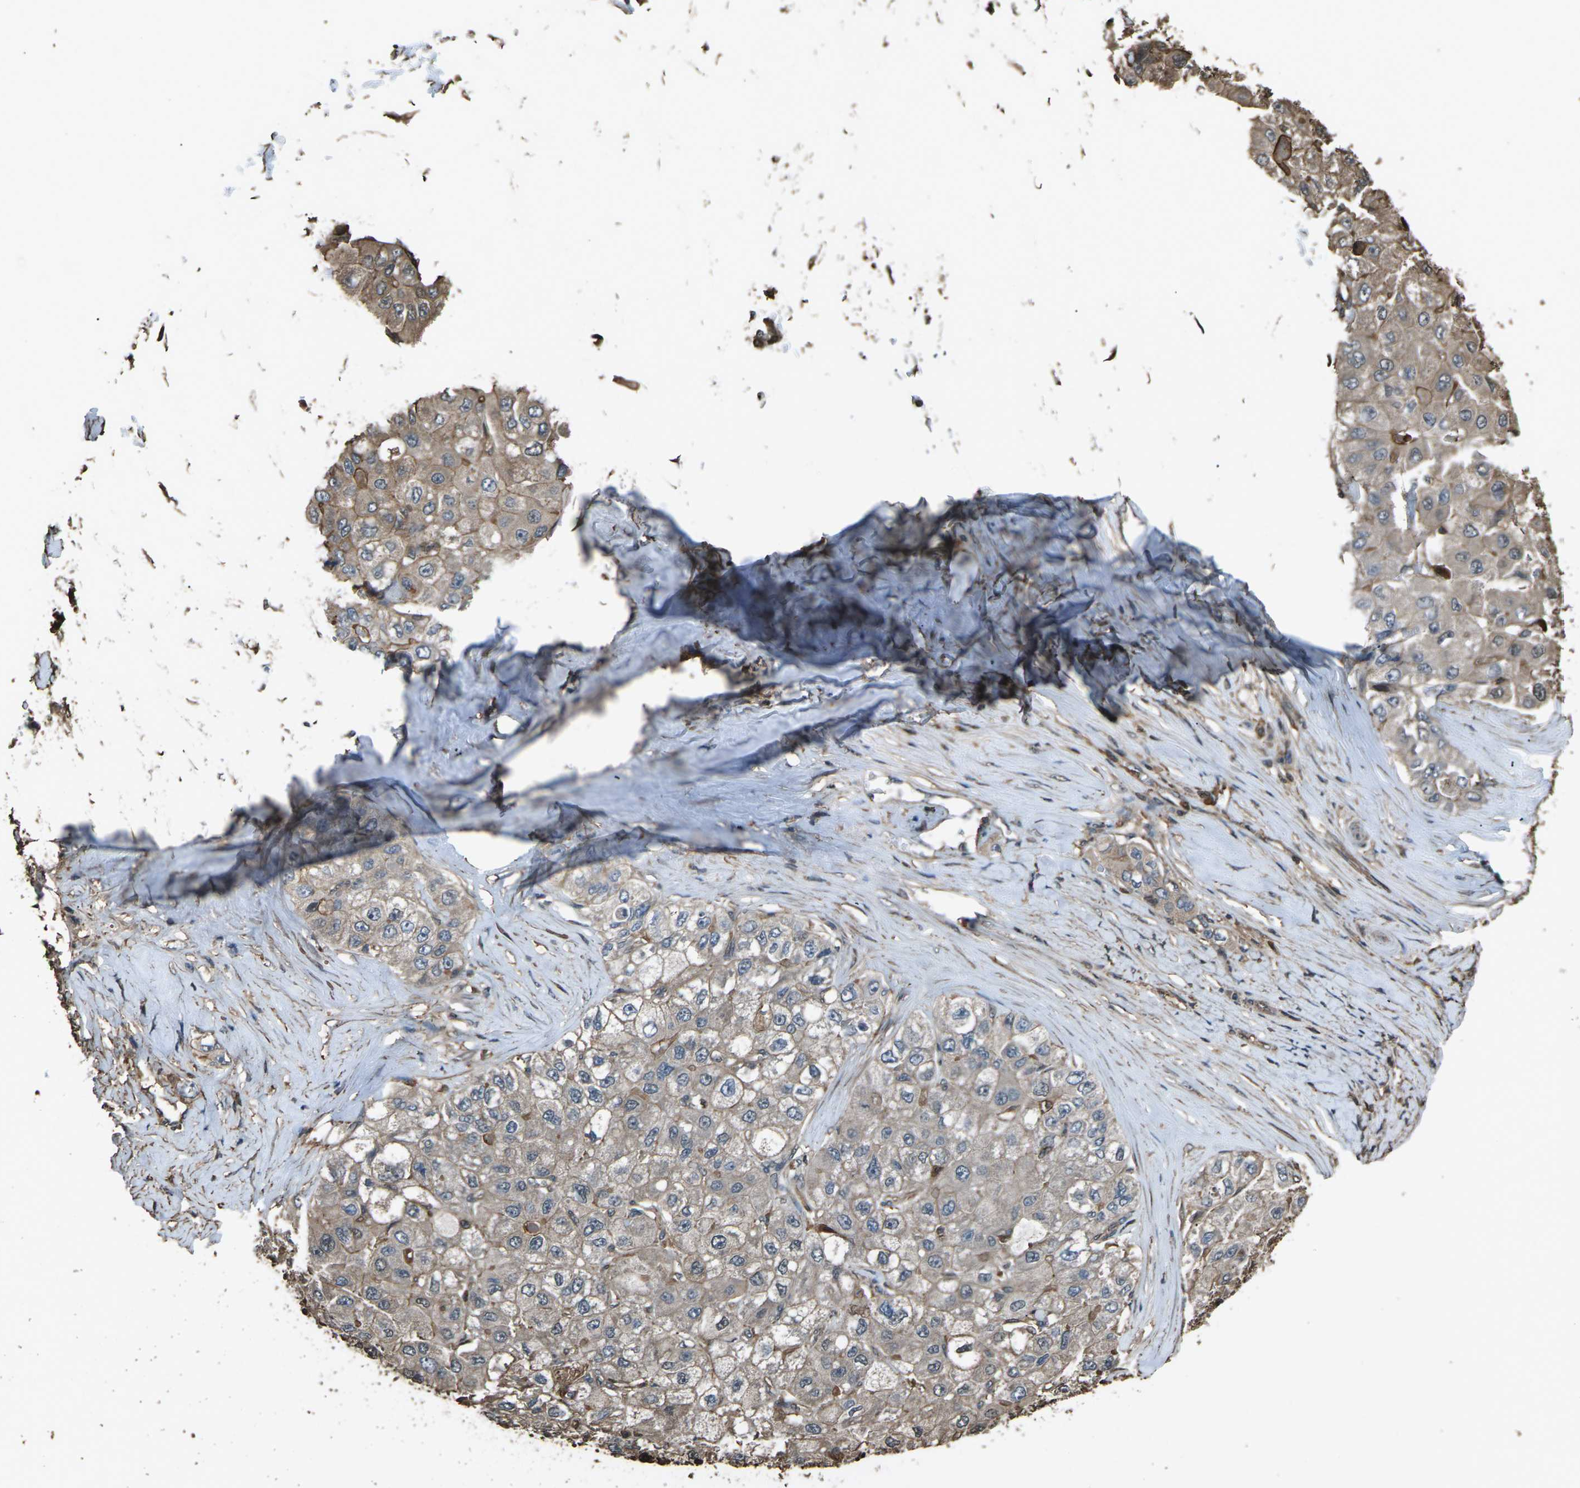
{"staining": {"intensity": "weak", "quantity": ">75%", "location": "cytoplasmic/membranous"}, "tissue": "liver cancer", "cell_type": "Tumor cells", "image_type": "cancer", "snomed": [{"axis": "morphology", "description": "Carcinoma, Hepatocellular, NOS"}, {"axis": "topography", "description": "Liver"}], "caption": "High-power microscopy captured an immunohistochemistry (IHC) image of liver hepatocellular carcinoma, revealing weak cytoplasmic/membranous positivity in approximately >75% of tumor cells.", "gene": "DHPS", "patient": {"sex": "male", "age": 80}}